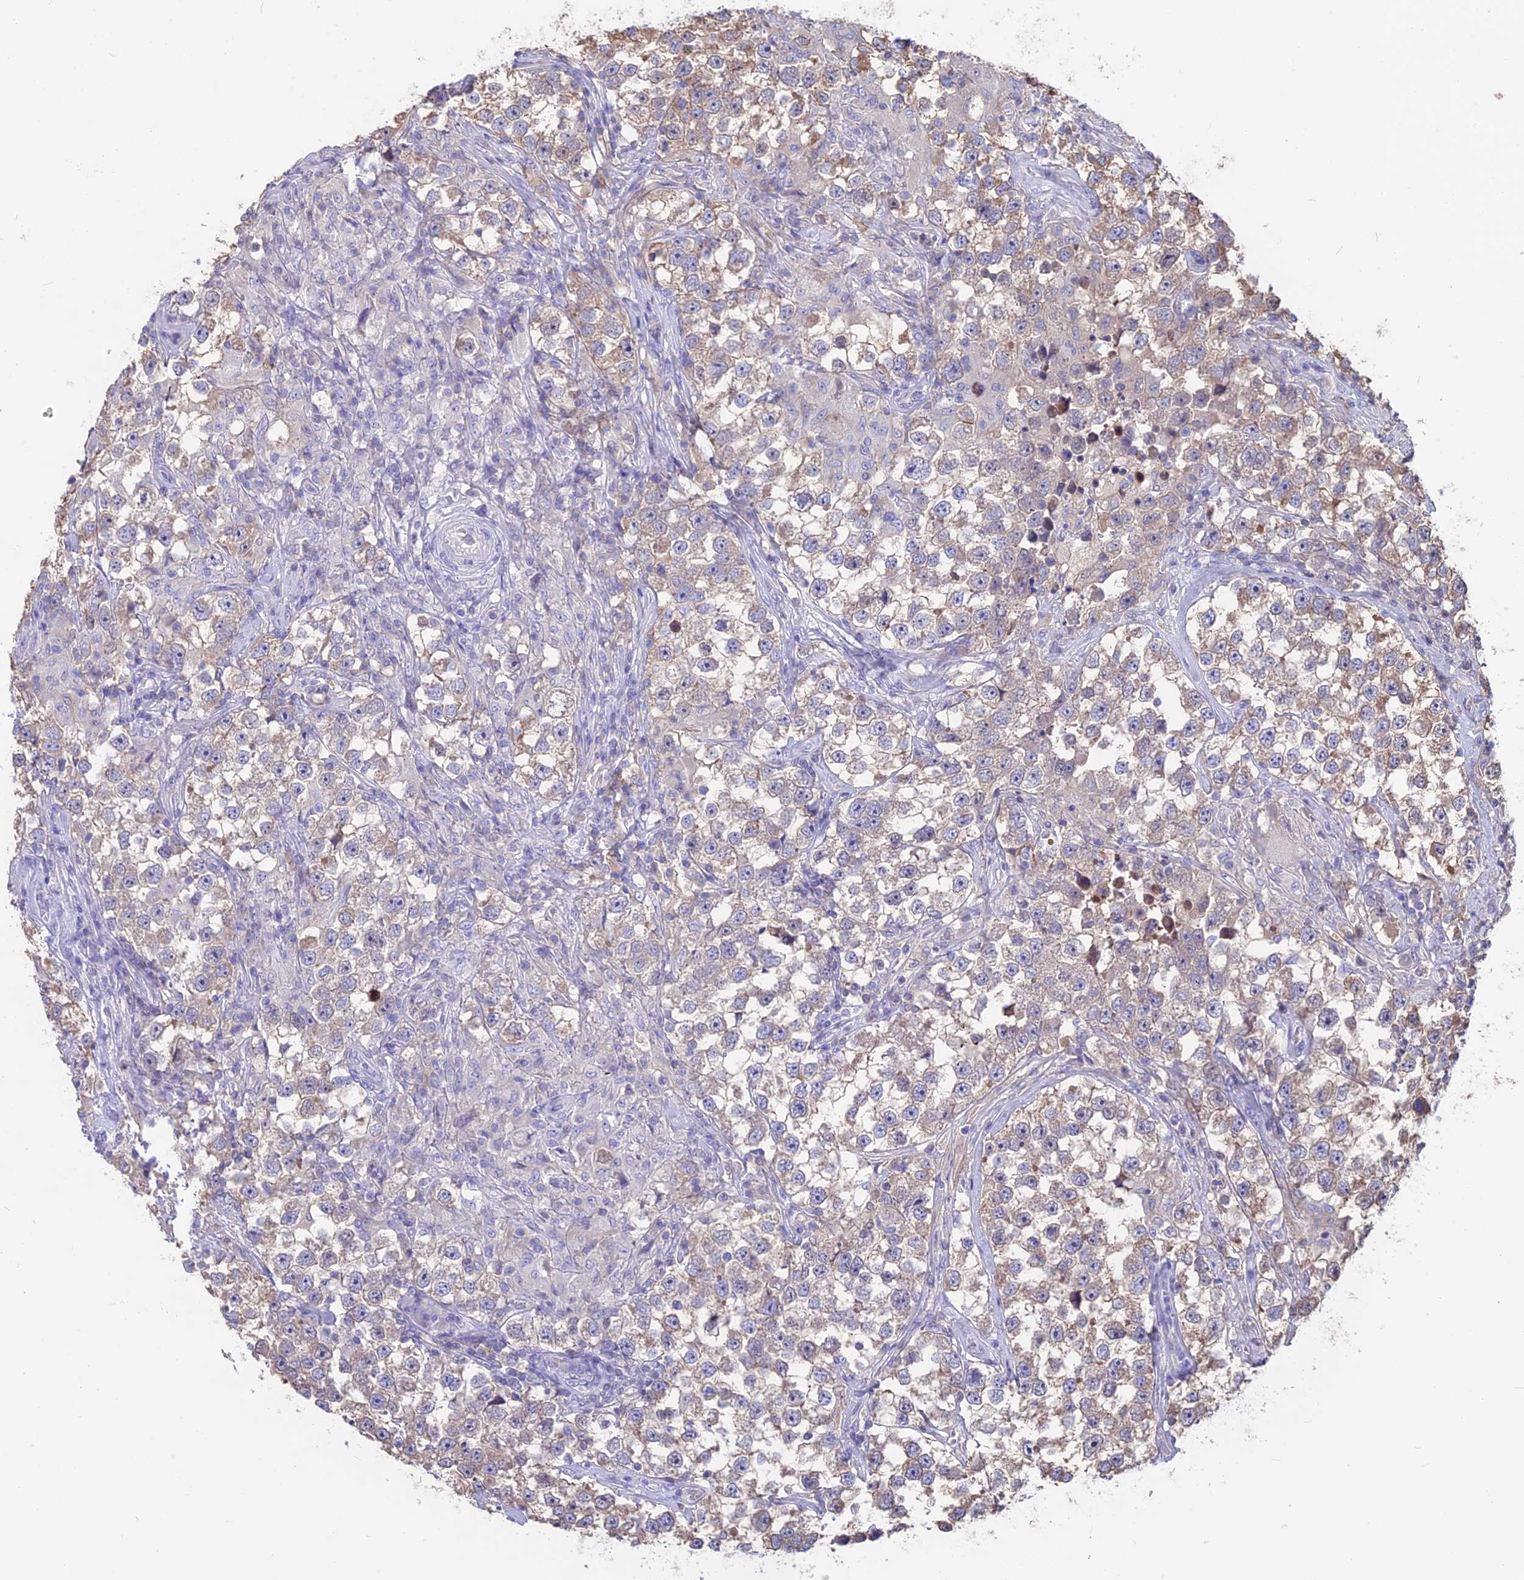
{"staining": {"intensity": "weak", "quantity": "<25%", "location": "cytoplasmic/membranous"}, "tissue": "testis cancer", "cell_type": "Tumor cells", "image_type": "cancer", "snomed": [{"axis": "morphology", "description": "Seminoma, NOS"}, {"axis": "topography", "description": "Testis"}], "caption": "A micrograph of human testis cancer is negative for staining in tumor cells.", "gene": "SNAP91", "patient": {"sex": "male", "age": 46}}